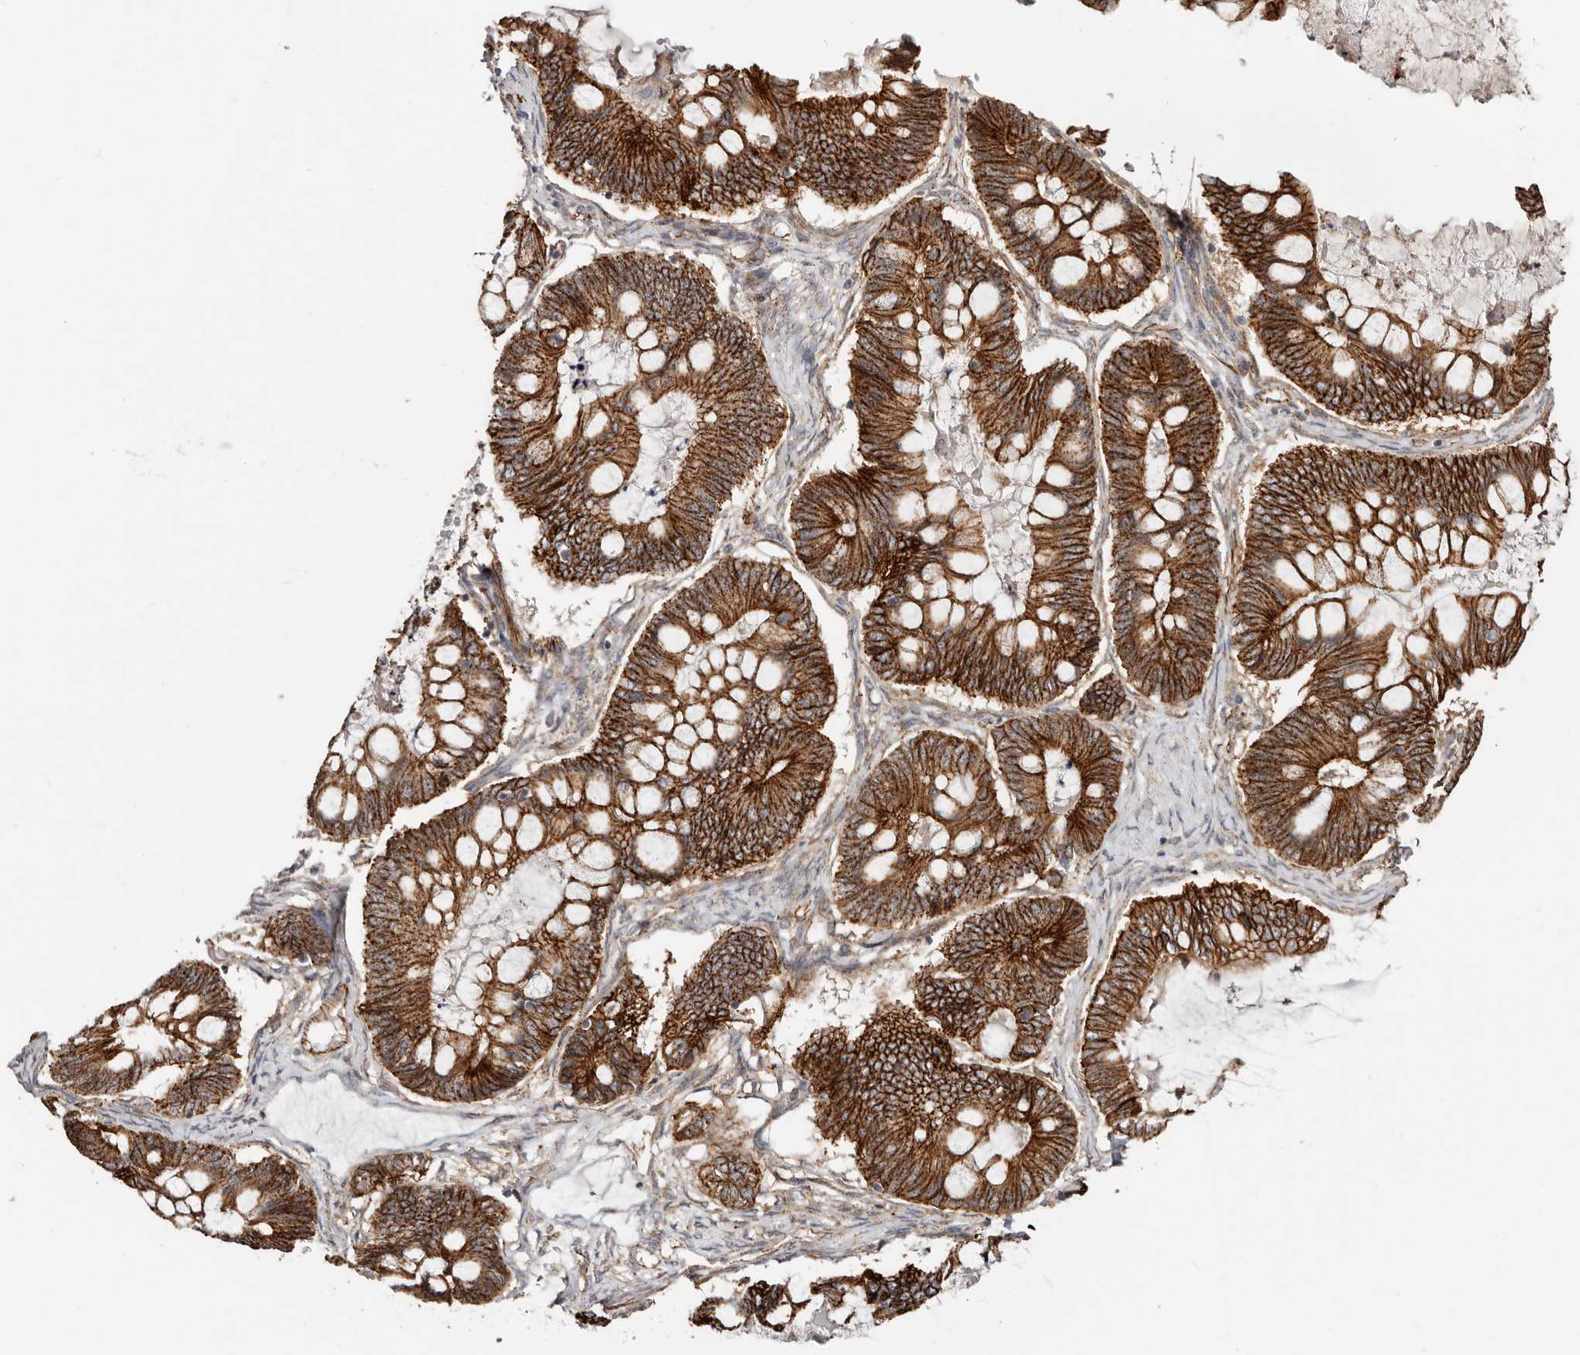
{"staining": {"intensity": "strong", "quantity": ">75%", "location": "cytoplasmic/membranous"}, "tissue": "ovarian cancer", "cell_type": "Tumor cells", "image_type": "cancer", "snomed": [{"axis": "morphology", "description": "Cystadenocarcinoma, mucinous, NOS"}, {"axis": "topography", "description": "Ovary"}], "caption": "Strong cytoplasmic/membranous positivity for a protein is present in approximately >75% of tumor cells of ovarian cancer using IHC.", "gene": "CTNNB1", "patient": {"sex": "female", "age": 61}}